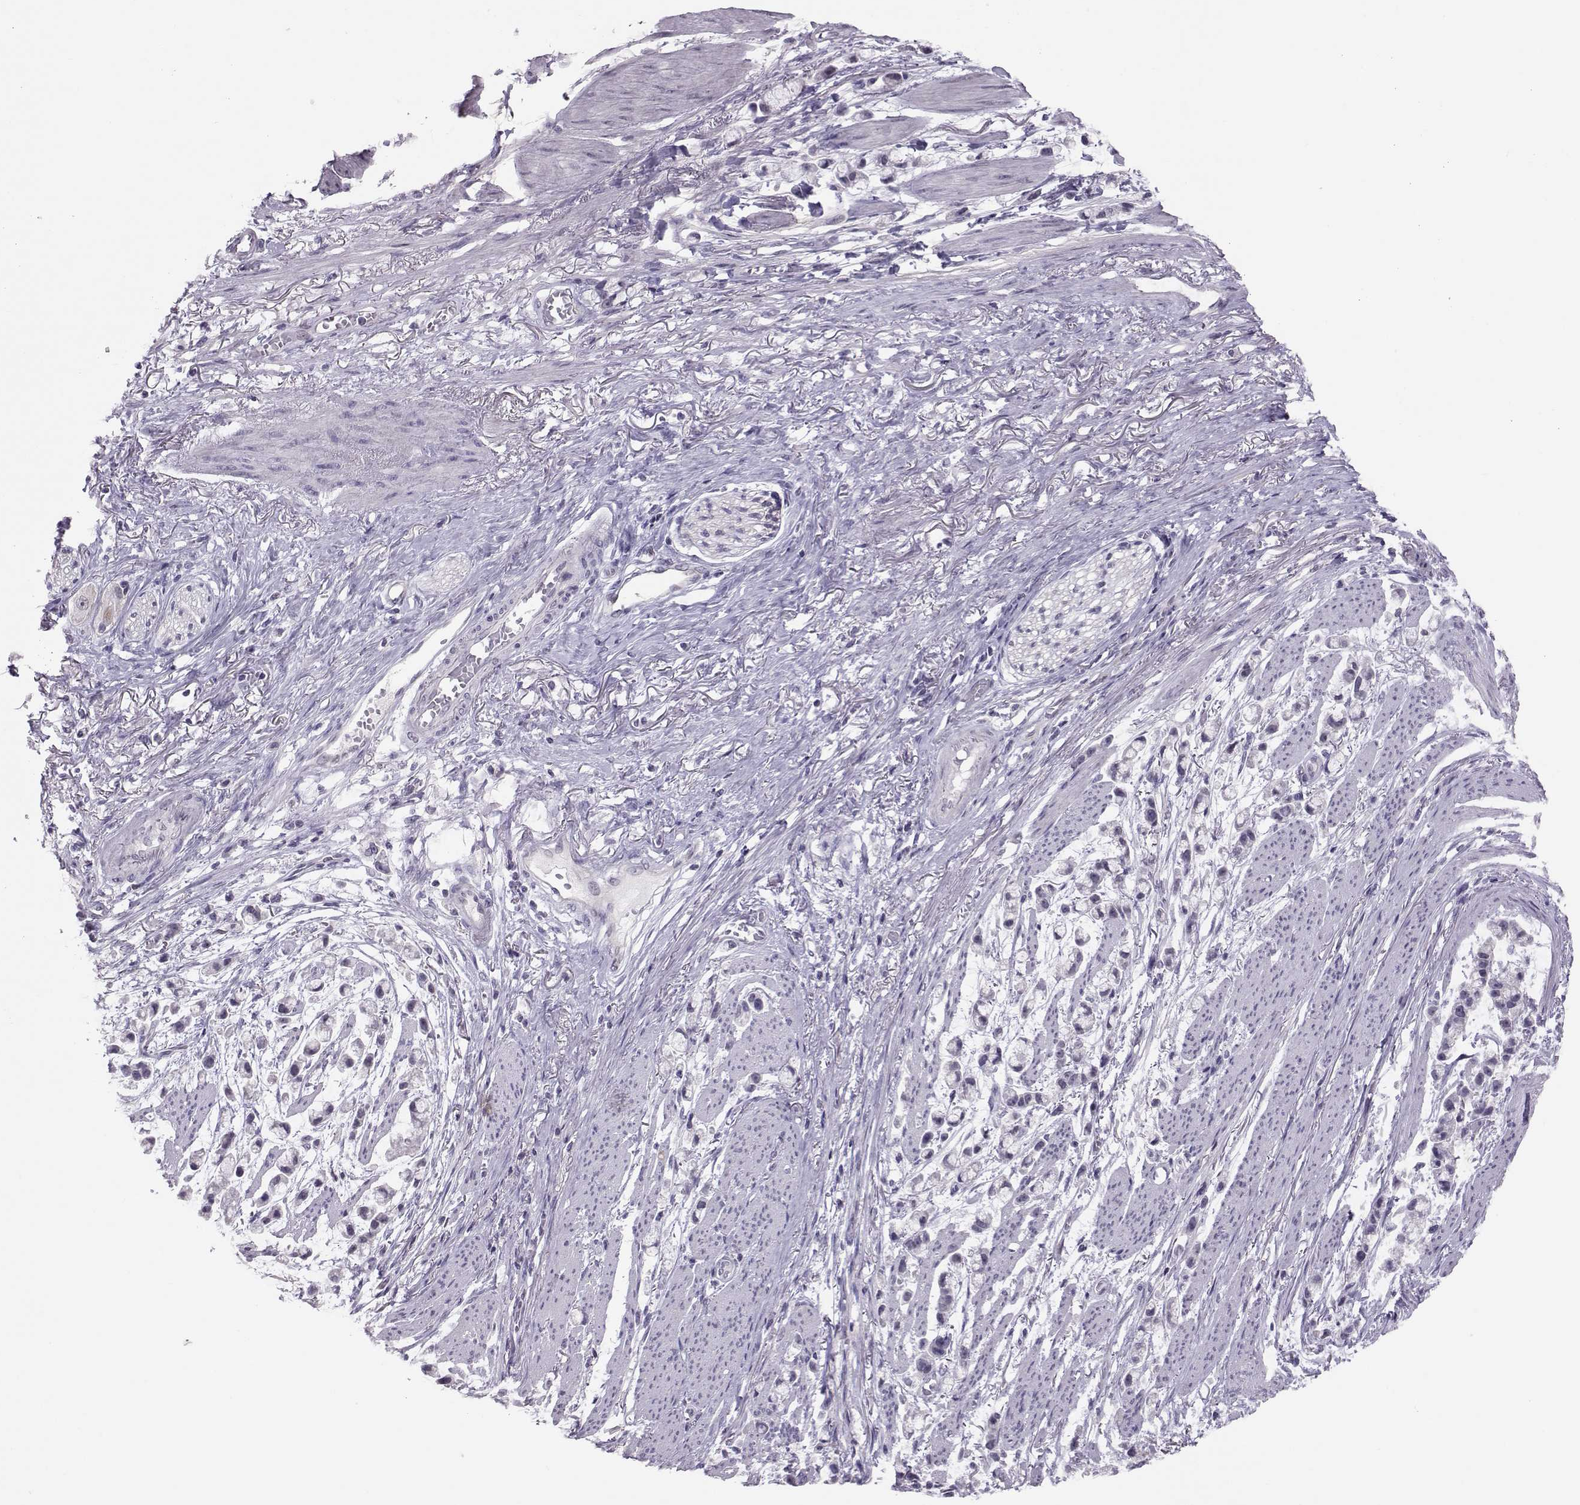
{"staining": {"intensity": "negative", "quantity": "none", "location": "none"}, "tissue": "stomach cancer", "cell_type": "Tumor cells", "image_type": "cancer", "snomed": [{"axis": "morphology", "description": "Adenocarcinoma, NOS"}, {"axis": "topography", "description": "Stomach"}], "caption": "Immunohistochemical staining of stomach cancer (adenocarcinoma) demonstrates no significant expression in tumor cells.", "gene": "DNAAF1", "patient": {"sex": "female", "age": 81}}